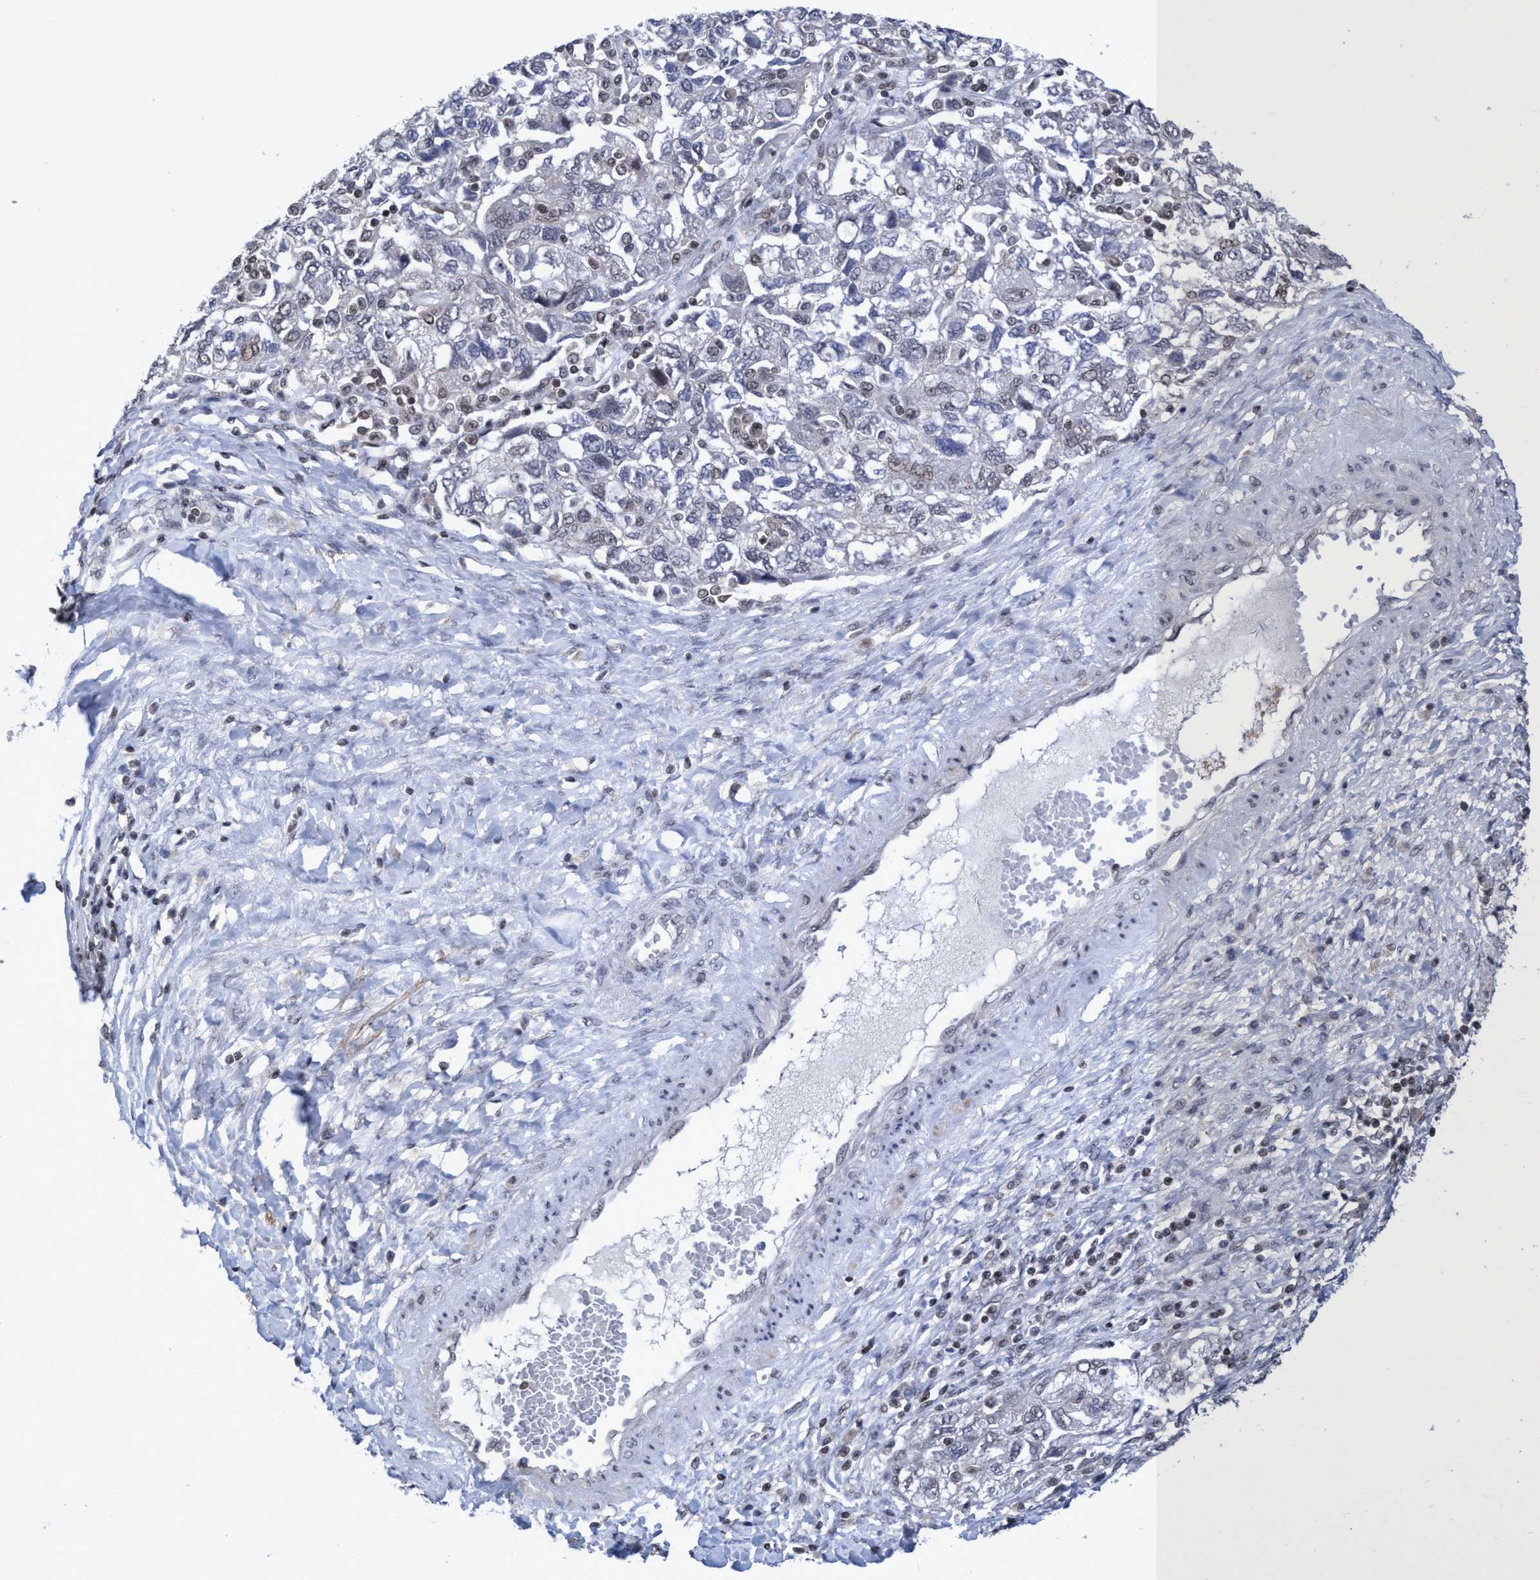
{"staining": {"intensity": "weak", "quantity": "<25%", "location": "nuclear"}, "tissue": "ovarian cancer", "cell_type": "Tumor cells", "image_type": "cancer", "snomed": [{"axis": "morphology", "description": "Carcinoma, NOS"}, {"axis": "morphology", "description": "Cystadenocarcinoma, serous, NOS"}, {"axis": "topography", "description": "Ovary"}], "caption": "This is an IHC micrograph of human serous cystadenocarcinoma (ovarian). There is no positivity in tumor cells.", "gene": "C9orf78", "patient": {"sex": "female", "age": 69}}